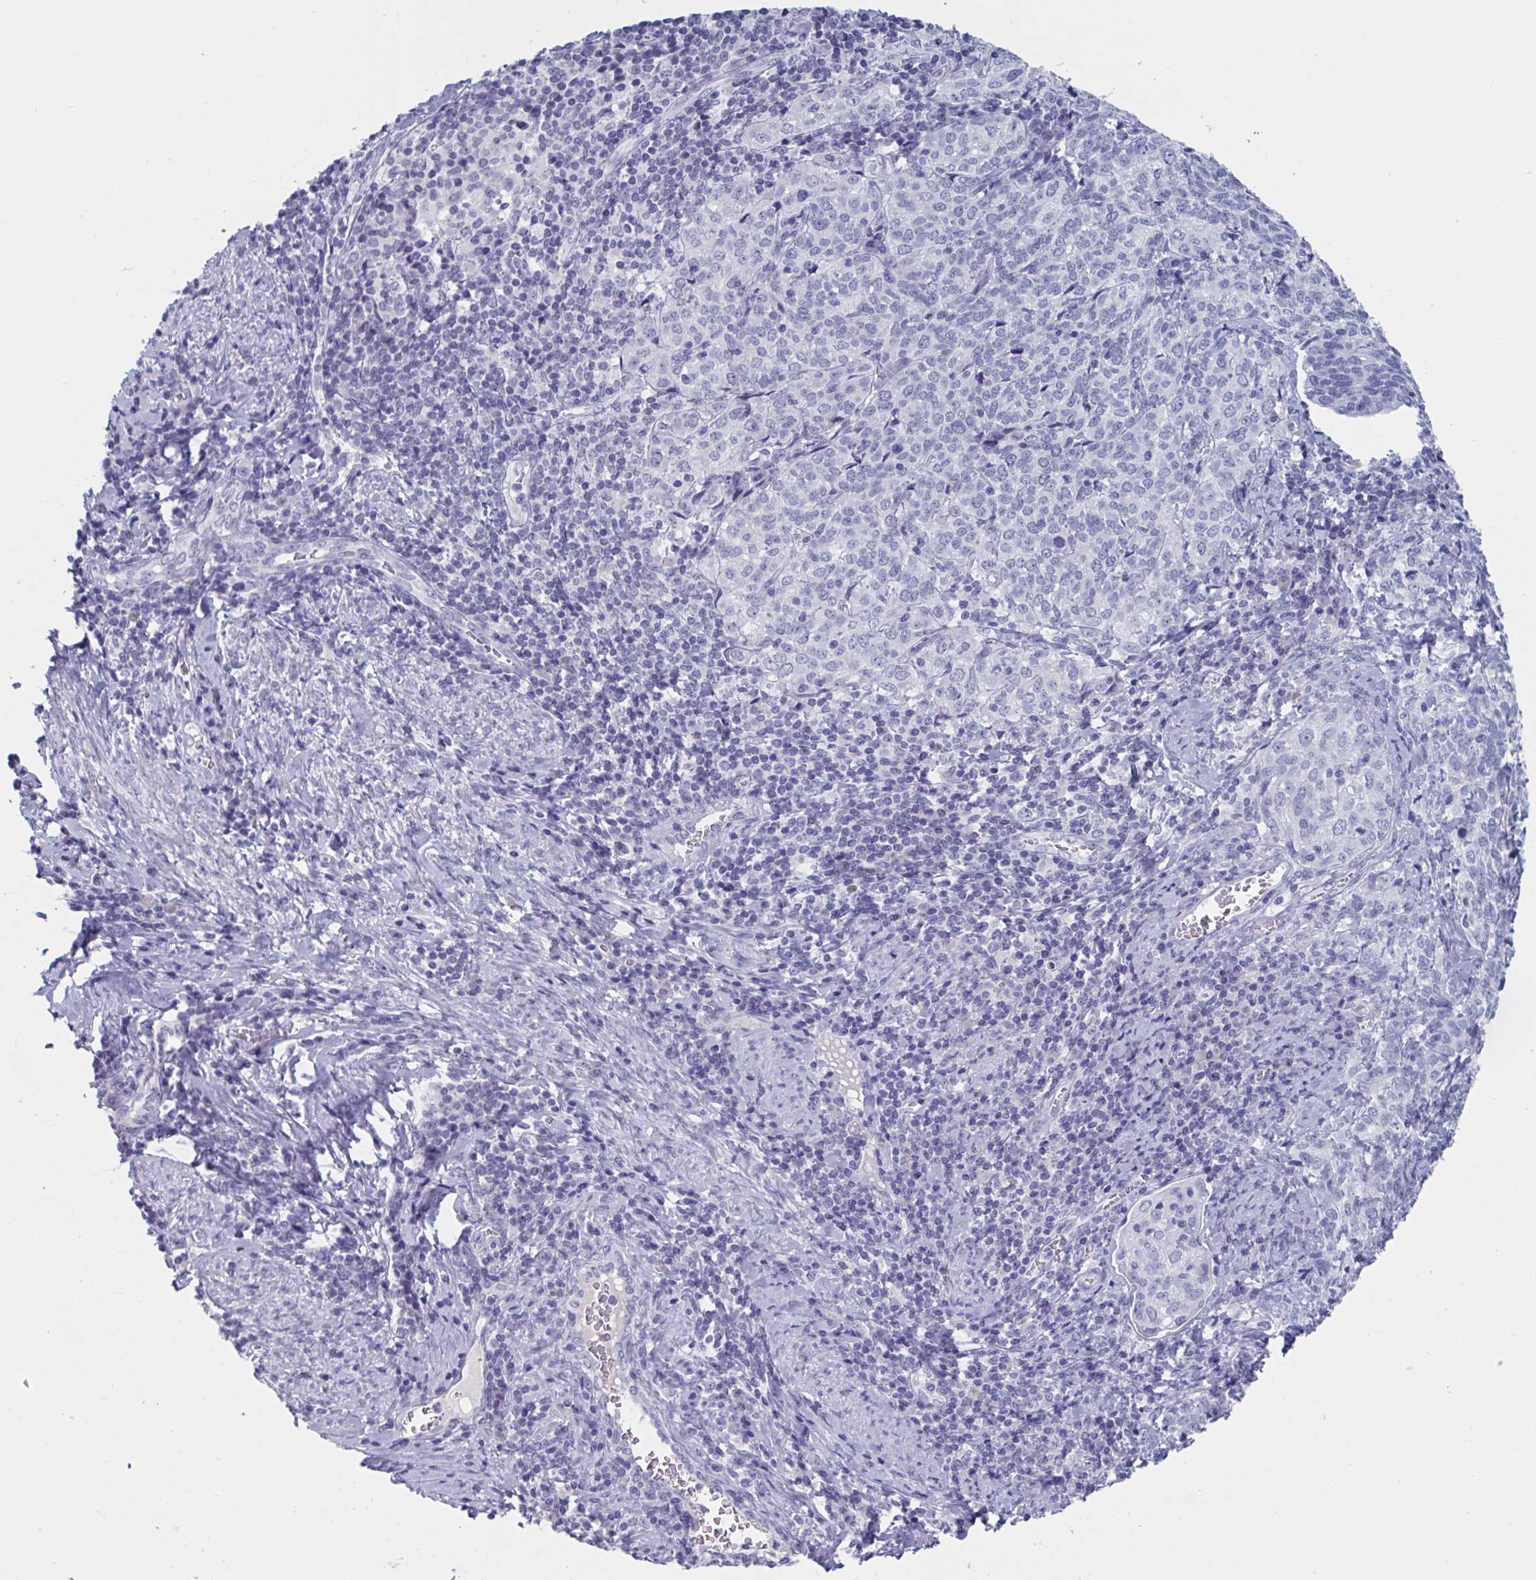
{"staining": {"intensity": "negative", "quantity": "none", "location": "none"}, "tissue": "cervical cancer", "cell_type": "Tumor cells", "image_type": "cancer", "snomed": [{"axis": "morphology", "description": "Normal tissue, NOS"}, {"axis": "morphology", "description": "Squamous cell carcinoma, NOS"}, {"axis": "topography", "description": "Vagina"}, {"axis": "topography", "description": "Cervix"}], "caption": "The micrograph displays no staining of tumor cells in cervical cancer (squamous cell carcinoma).", "gene": "NDUFC2", "patient": {"sex": "female", "age": 45}}